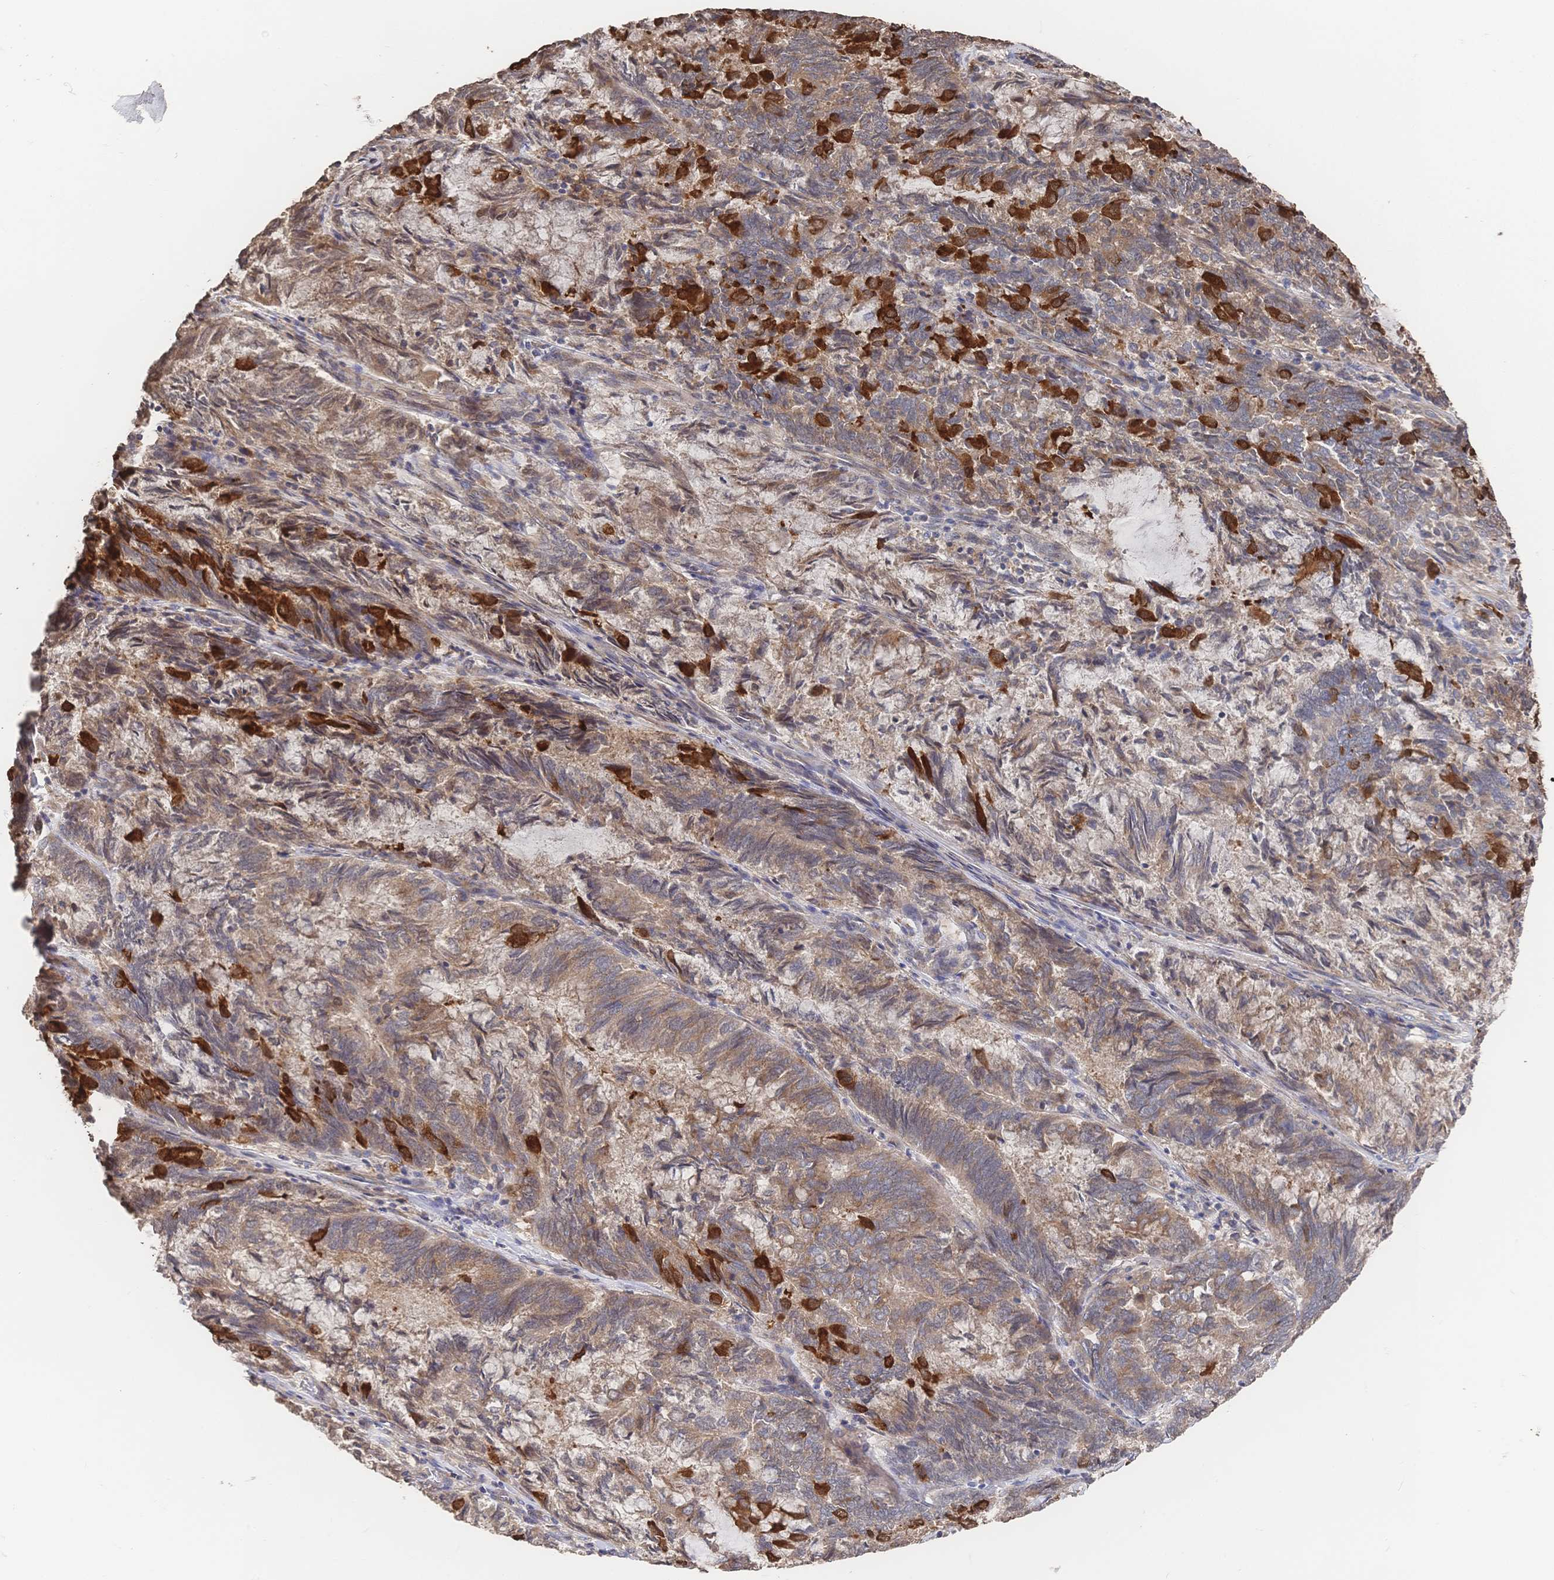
{"staining": {"intensity": "strong", "quantity": "25%-75%", "location": "cytoplasmic/membranous"}, "tissue": "endometrial cancer", "cell_type": "Tumor cells", "image_type": "cancer", "snomed": [{"axis": "morphology", "description": "Adenocarcinoma, NOS"}, {"axis": "topography", "description": "Endometrium"}], "caption": "This is an image of immunohistochemistry staining of adenocarcinoma (endometrial), which shows strong expression in the cytoplasmic/membranous of tumor cells.", "gene": "DNAJA4", "patient": {"sex": "female", "age": 80}}